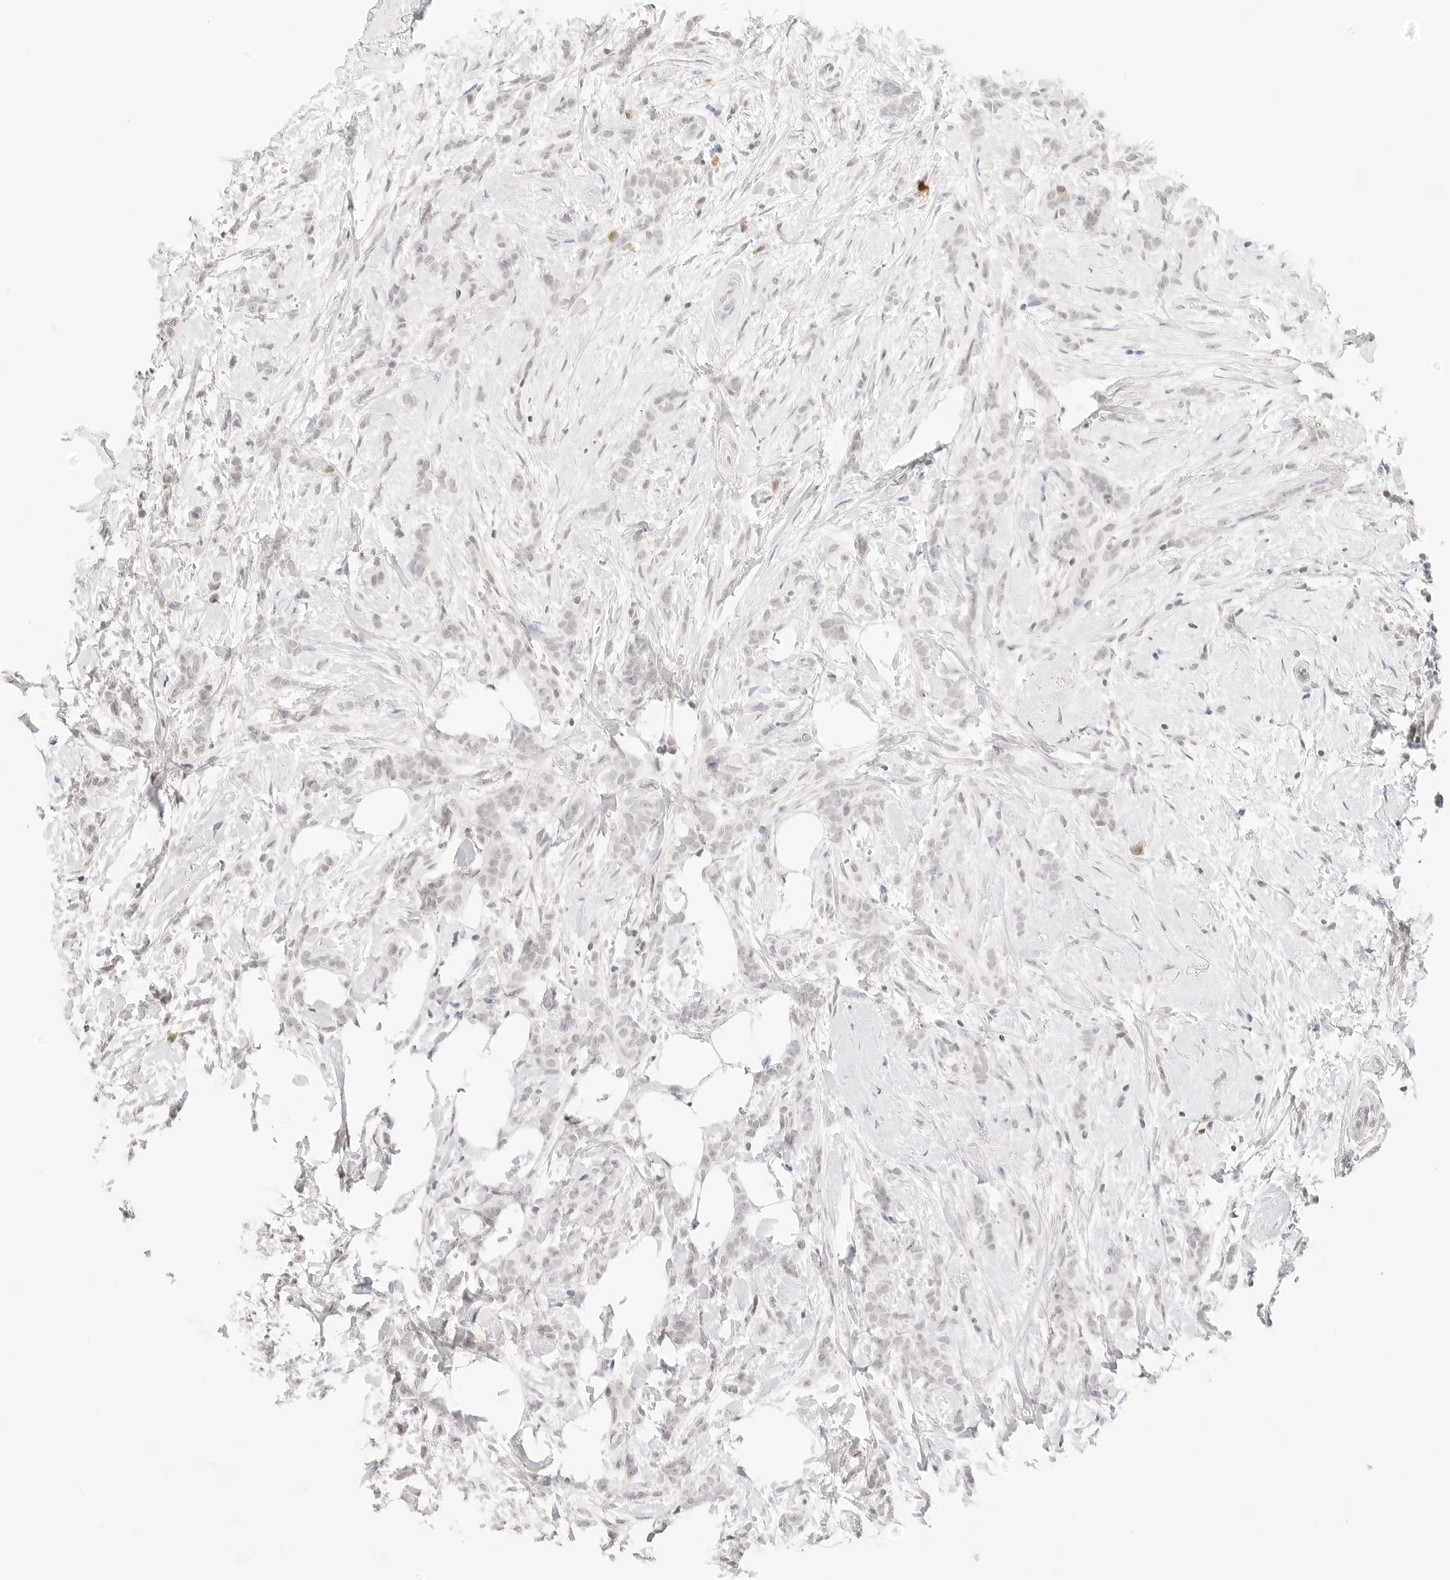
{"staining": {"intensity": "negative", "quantity": "none", "location": "none"}, "tissue": "breast cancer", "cell_type": "Tumor cells", "image_type": "cancer", "snomed": [{"axis": "morphology", "description": "Lobular carcinoma, in situ"}, {"axis": "morphology", "description": "Lobular carcinoma"}, {"axis": "topography", "description": "Breast"}], "caption": "IHC photomicrograph of neoplastic tissue: breast cancer (lobular carcinoma in situ) stained with DAB (3,3'-diaminobenzidine) demonstrates no significant protein staining in tumor cells.", "gene": "XKR4", "patient": {"sex": "female", "age": 41}}